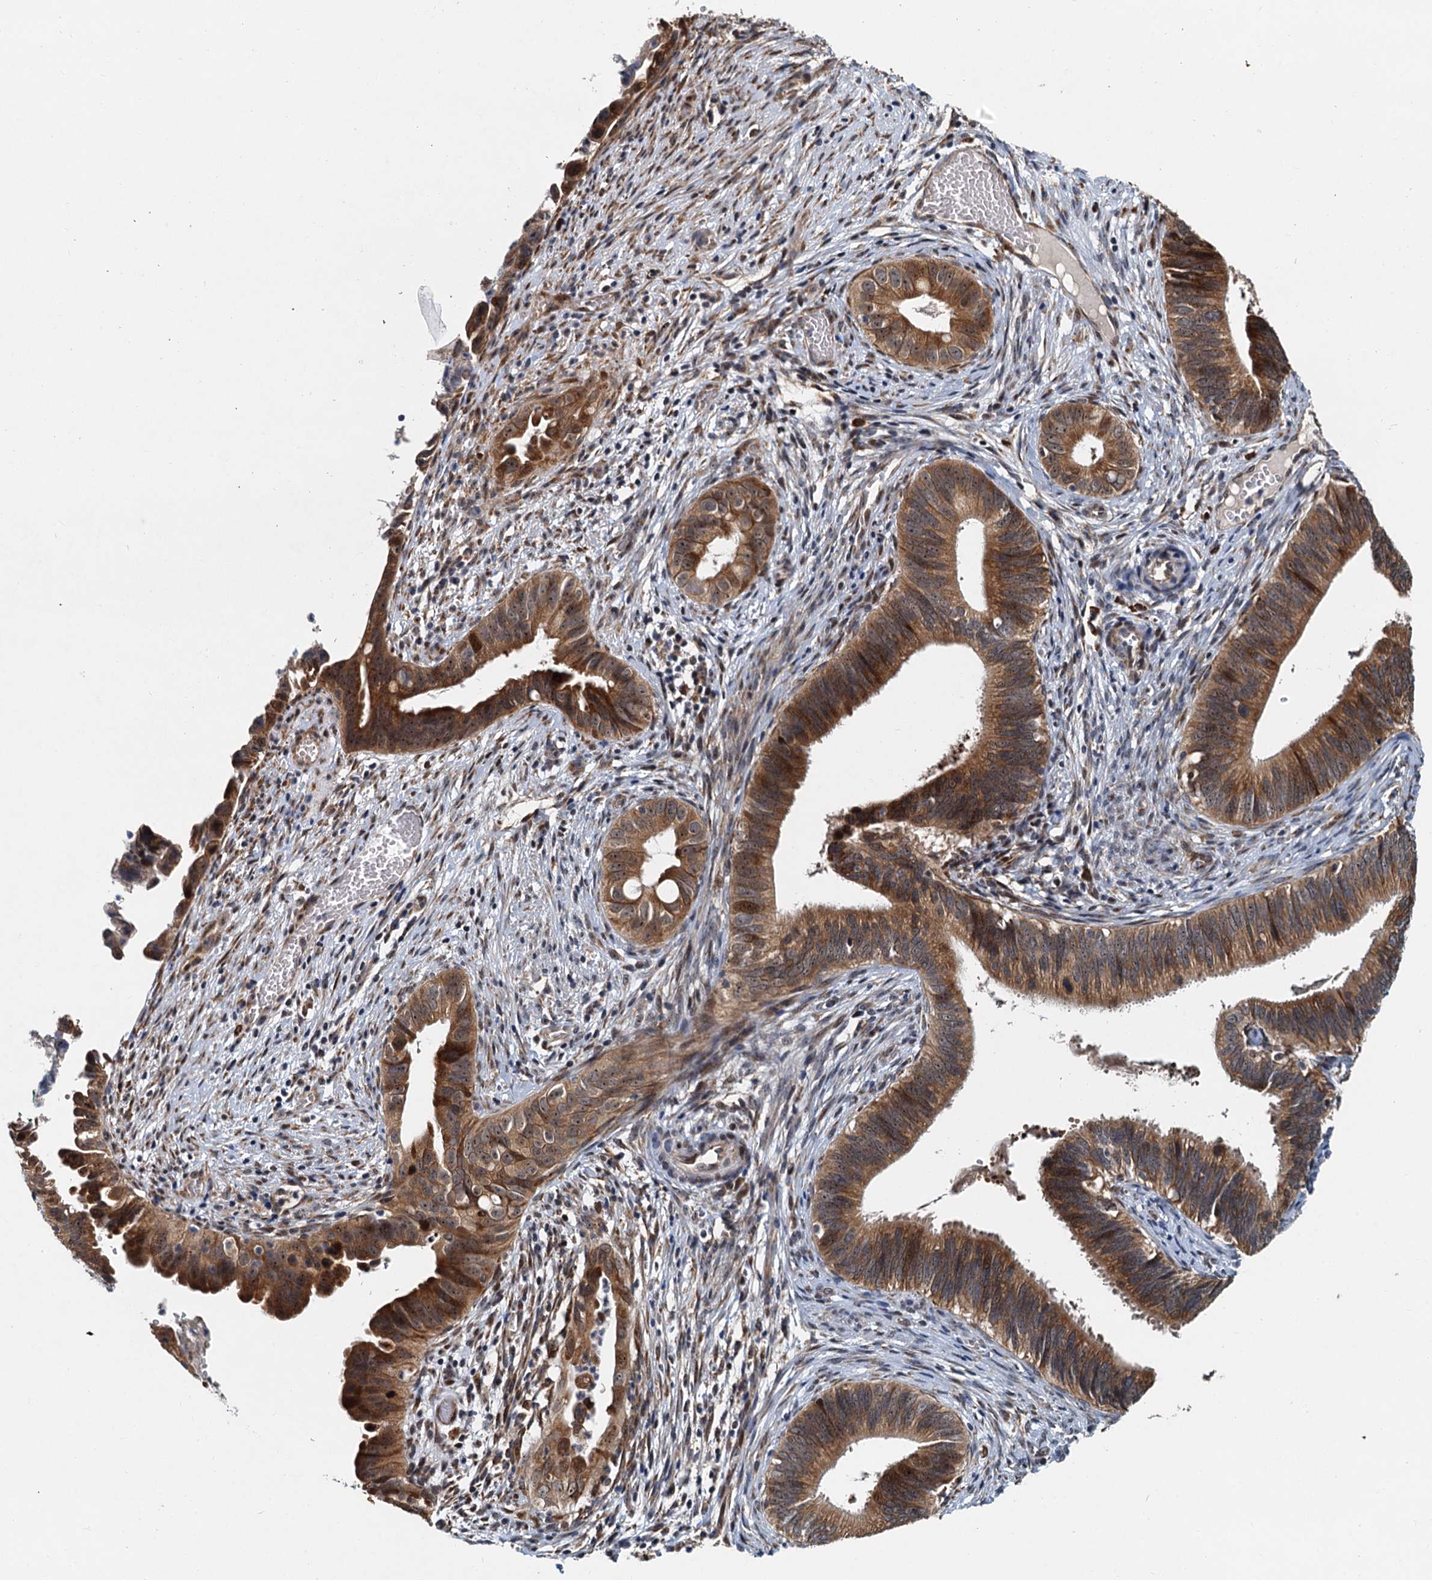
{"staining": {"intensity": "moderate", "quantity": ">75%", "location": "cytoplasmic/membranous"}, "tissue": "cervical cancer", "cell_type": "Tumor cells", "image_type": "cancer", "snomed": [{"axis": "morphology", "description": "Adenocarcinoma, NOS"}, {"axis": "topography", "description": "Cervix"}], "caption": "Human cervical adenocarcinoma stained with a brown dye demonstrates moderate cytoplasmic/membranous positive expression in about >75% of tumor cells.", "gene": "DNAJC21", "patient": {"sex": "female", "age": 42}}